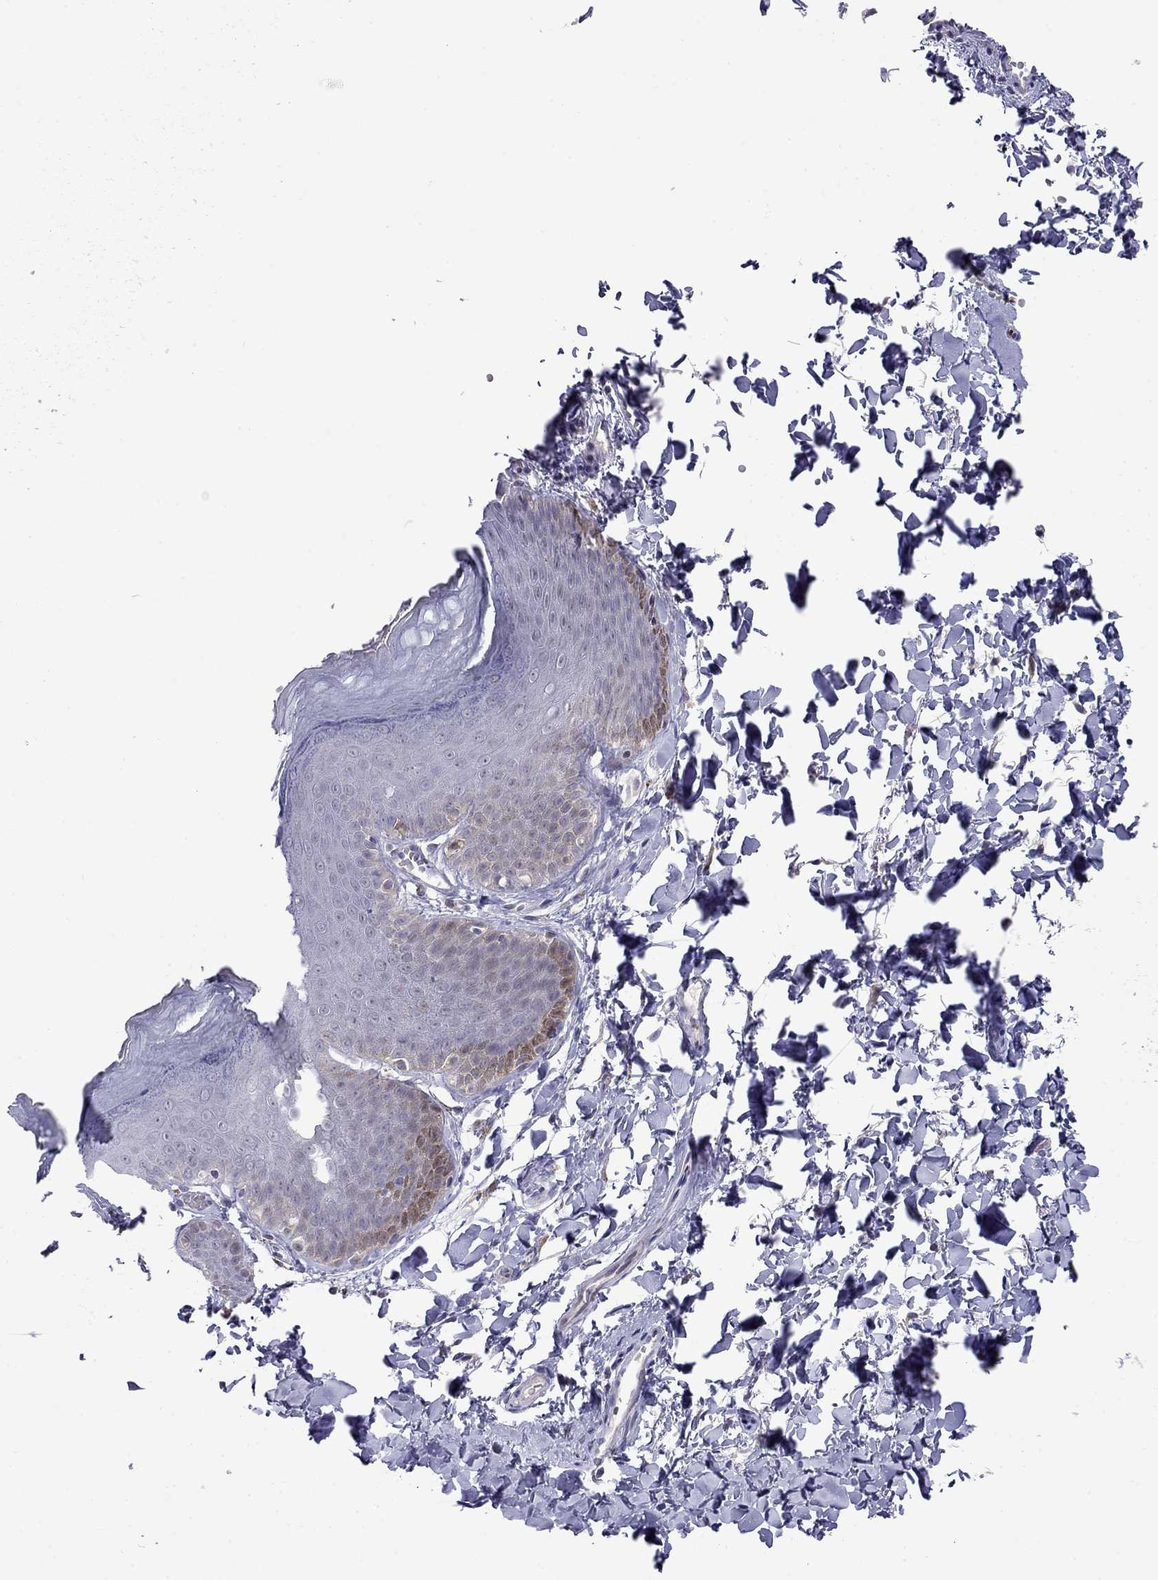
{"staining": {"intensity": "weak", "quantity": "<25%", "location": "cytoplasmic/membranous"}, "tissue": "skin", "cell_type": "Epidermal cells", "image_type": "normal", "snomed": [{"axis": "morphology", "description": "Normal tissue, NOS"}, {"axis": "topography", "description": "Anal"}], "caption": "This is an immunohistochemistry (IHC) micrograph of benign skin. There is no positivity in epidermal cells.", "gene": "LRRC39", "patient": {"sex": "male", "age": 53}}